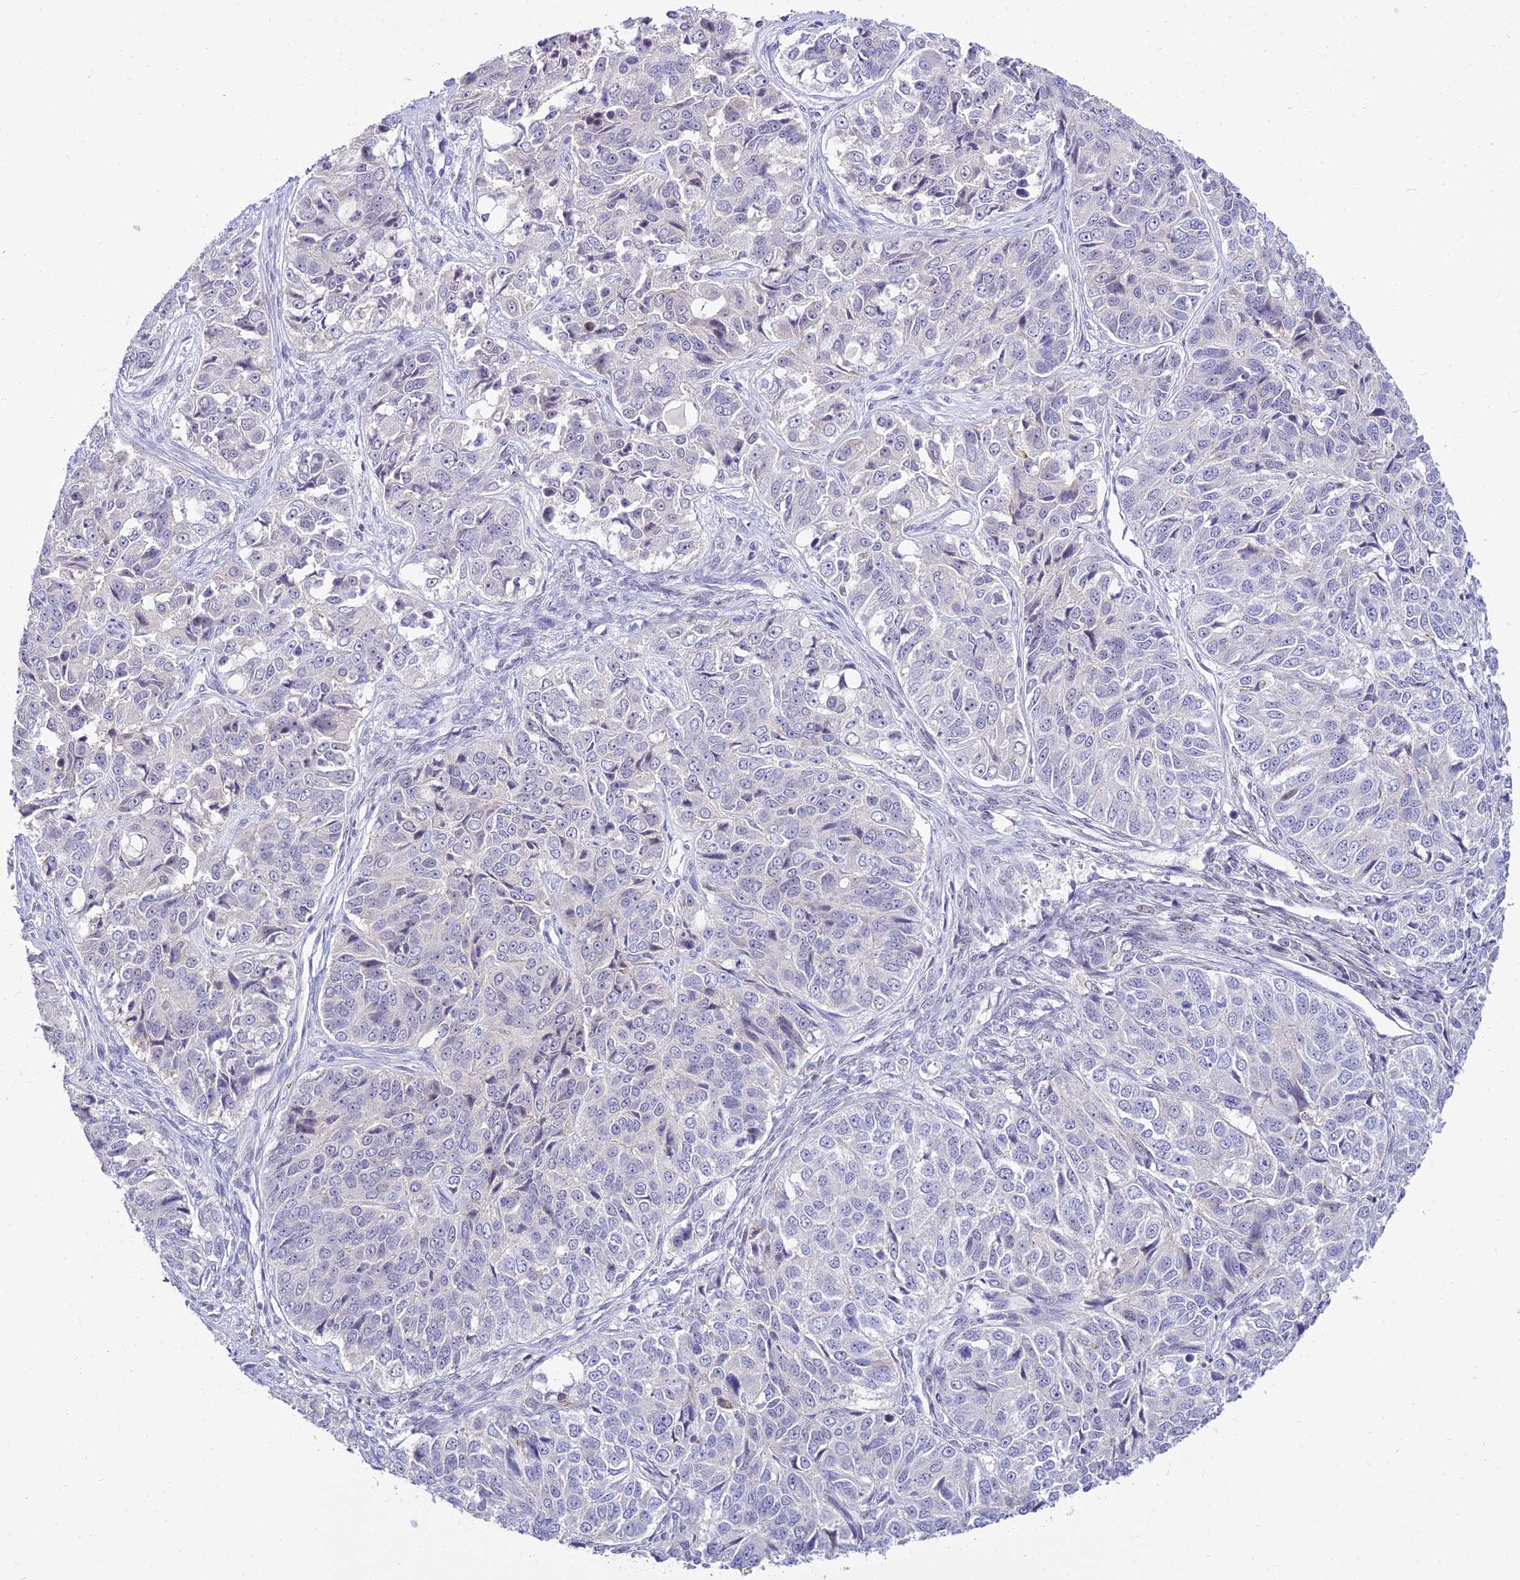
{"staining": {"intensity": "negative", "quantity": "none", "location": "none"}, "tissue": "ovarian cancer", "cell_type": "Tumor cells", "image_type": "cancer", "snomed": [{"axis": "morphology", "description": "Carcinoma, endometroid"}, {"axis": "topography", "description": "Ovary"}], "caption": "Immunohistochemistry image of neoplastic tissue: human ovarian cancer stained with DAB displays no significant protein positivity in tumor cells. (DAB (3,3'-diaminobenzidine) IHC, high magnification).", "gene": "C6orf163", "patient": {"sex": "female", "age": 51}}